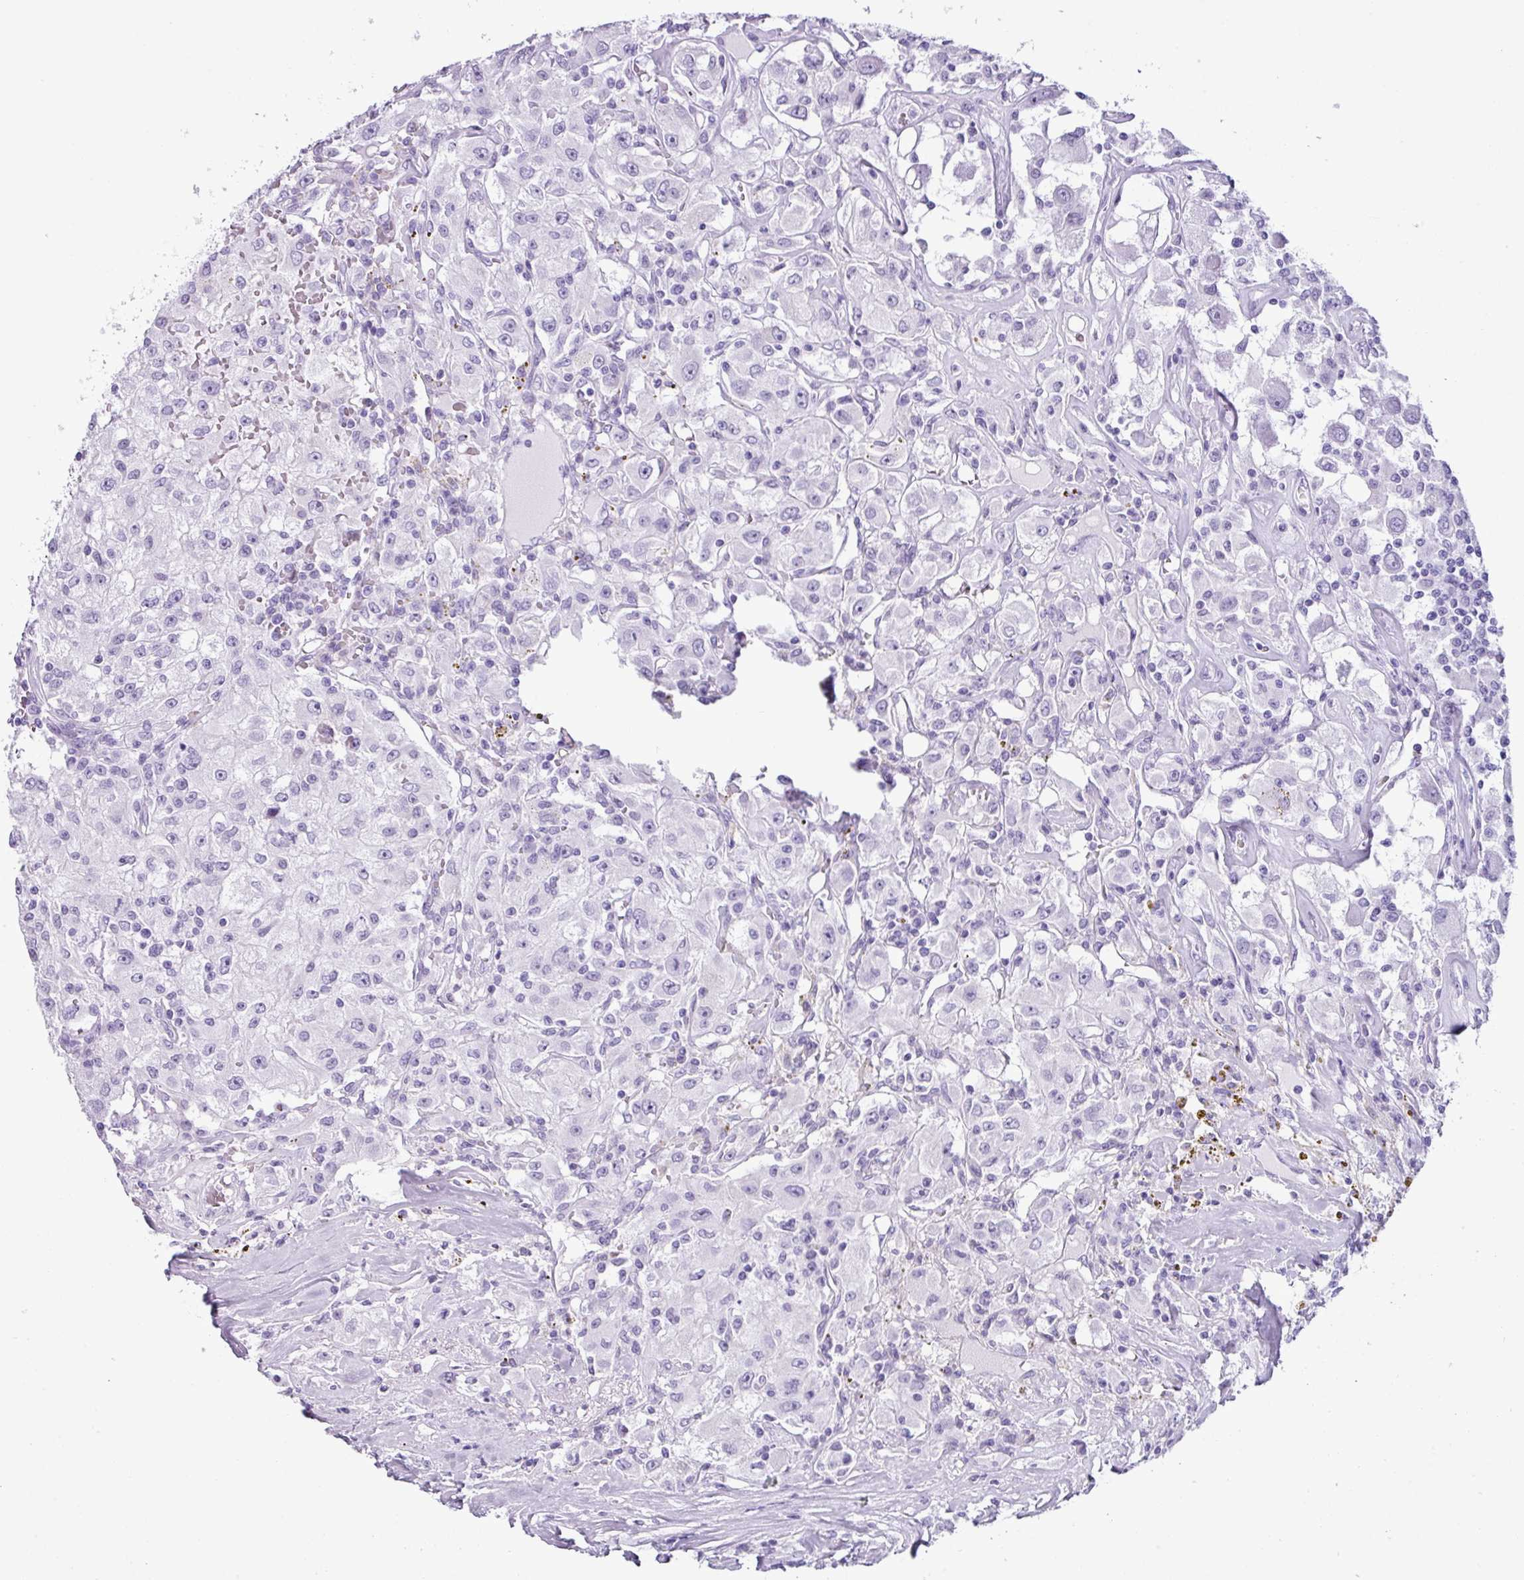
{"staining": {"intensity": "negative", "quantity": "none", "location": "none"}, "tissue": "renal cancer", "cell_type": "Tumor cells", "image_type": "cancer", "snomed": [{"axis": "morphology", "description": "Adenocarcinoma, NOS"}, {"axis": "topography", "description": "Kidney"}], "caption": "This is an IHC micrograph of adenocarcinoma (renal). There is no positivity in tumor cells.", "gene": "SCT", "patient": {"sex": "female", "age": 67}}